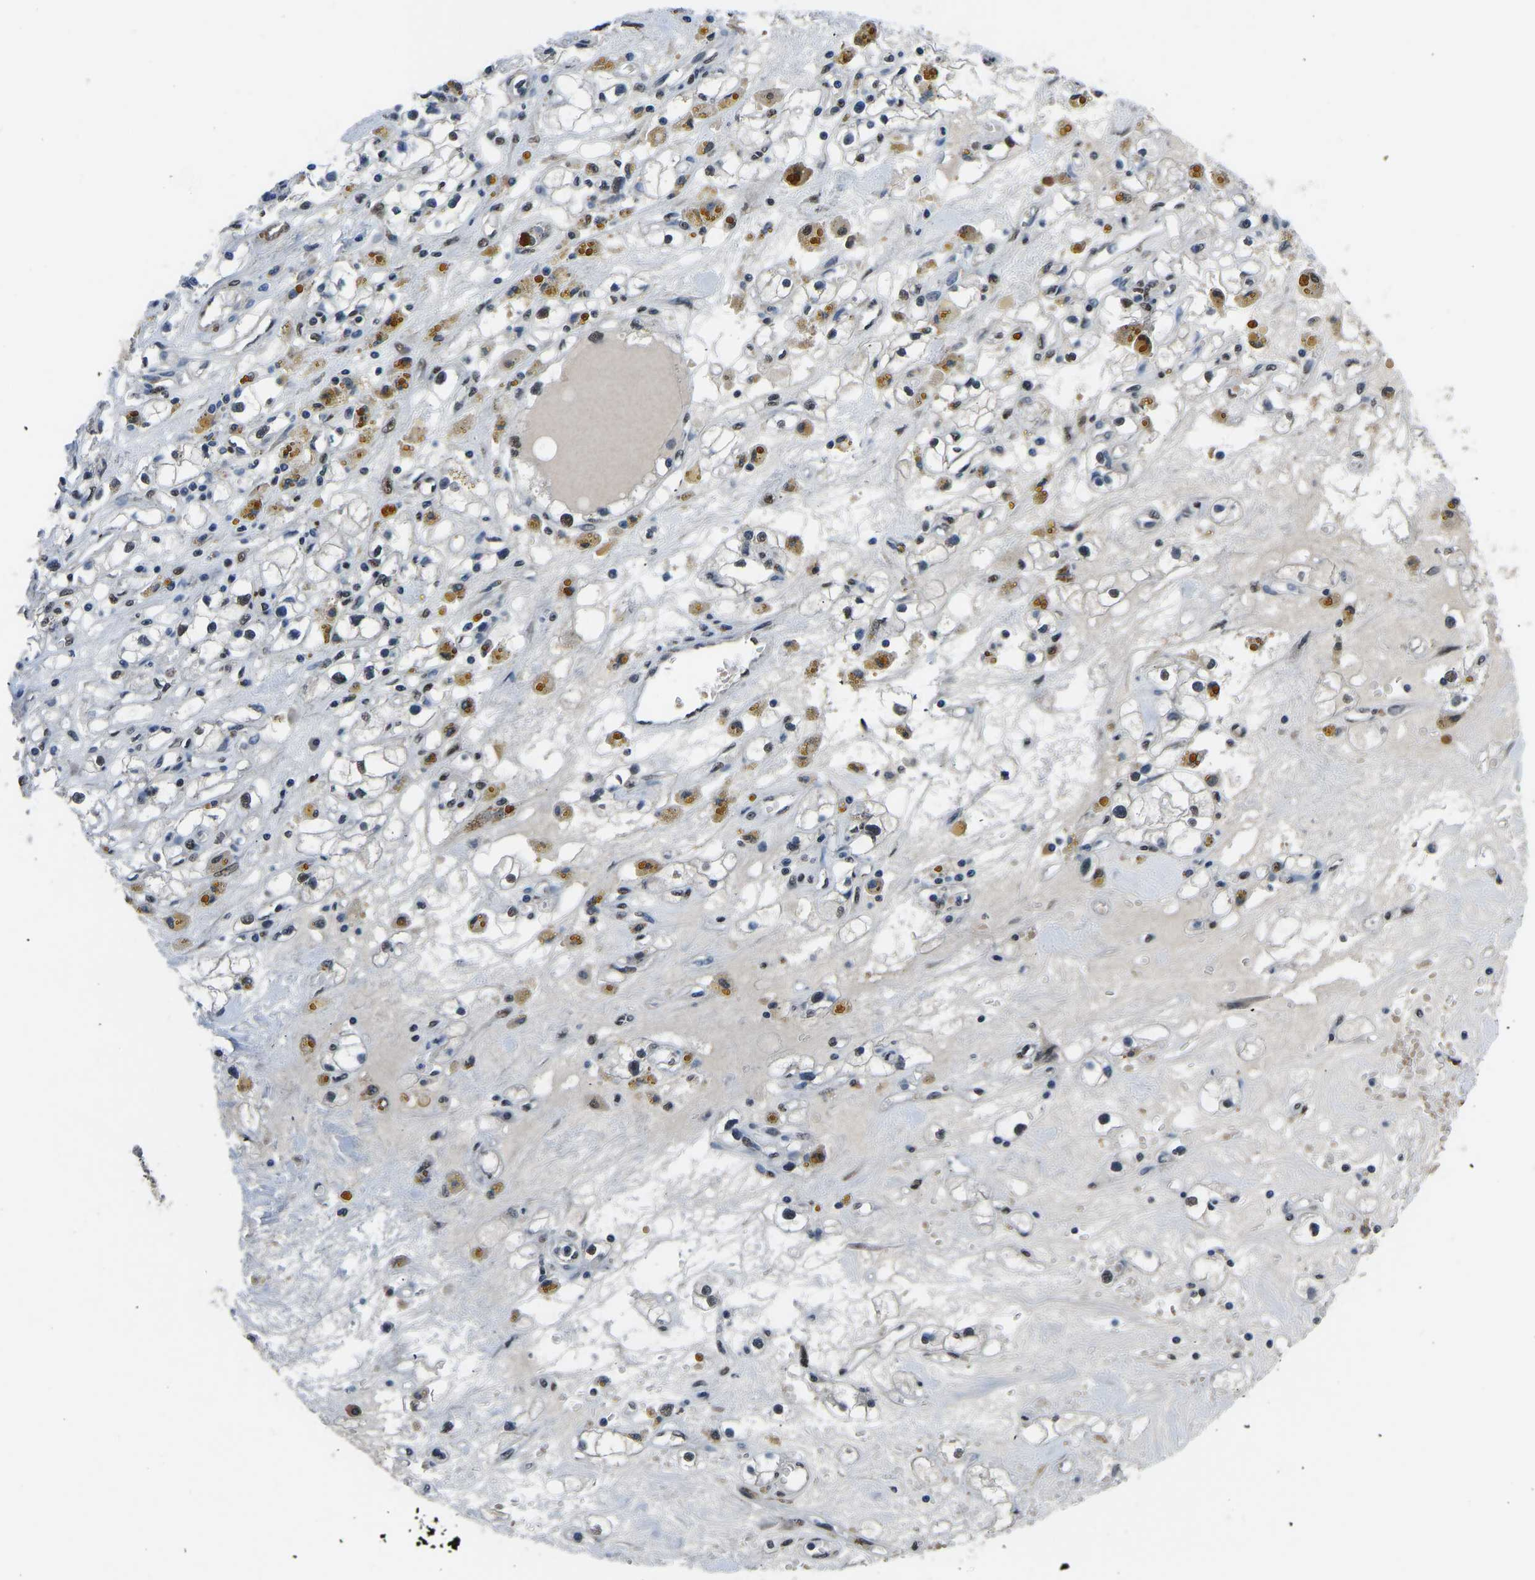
{"staining": {"intensity": "negative", "quantity": "none", "location": "none"}, "tissue": "renal cancer", "cell_type": "Tumor cells", "image_type": "cancer", "snomed": [{"axis": "morphology", "description": "Adenocarcinoma, NOS"}, {"axis": "topography", "description": "Kidney"}], "caption": "IHC of adenocarcinoma (renal) demonstrates no staining in tumor cells.", "gene": "FOS", "patient": {"sex": "male", "age": 56}}